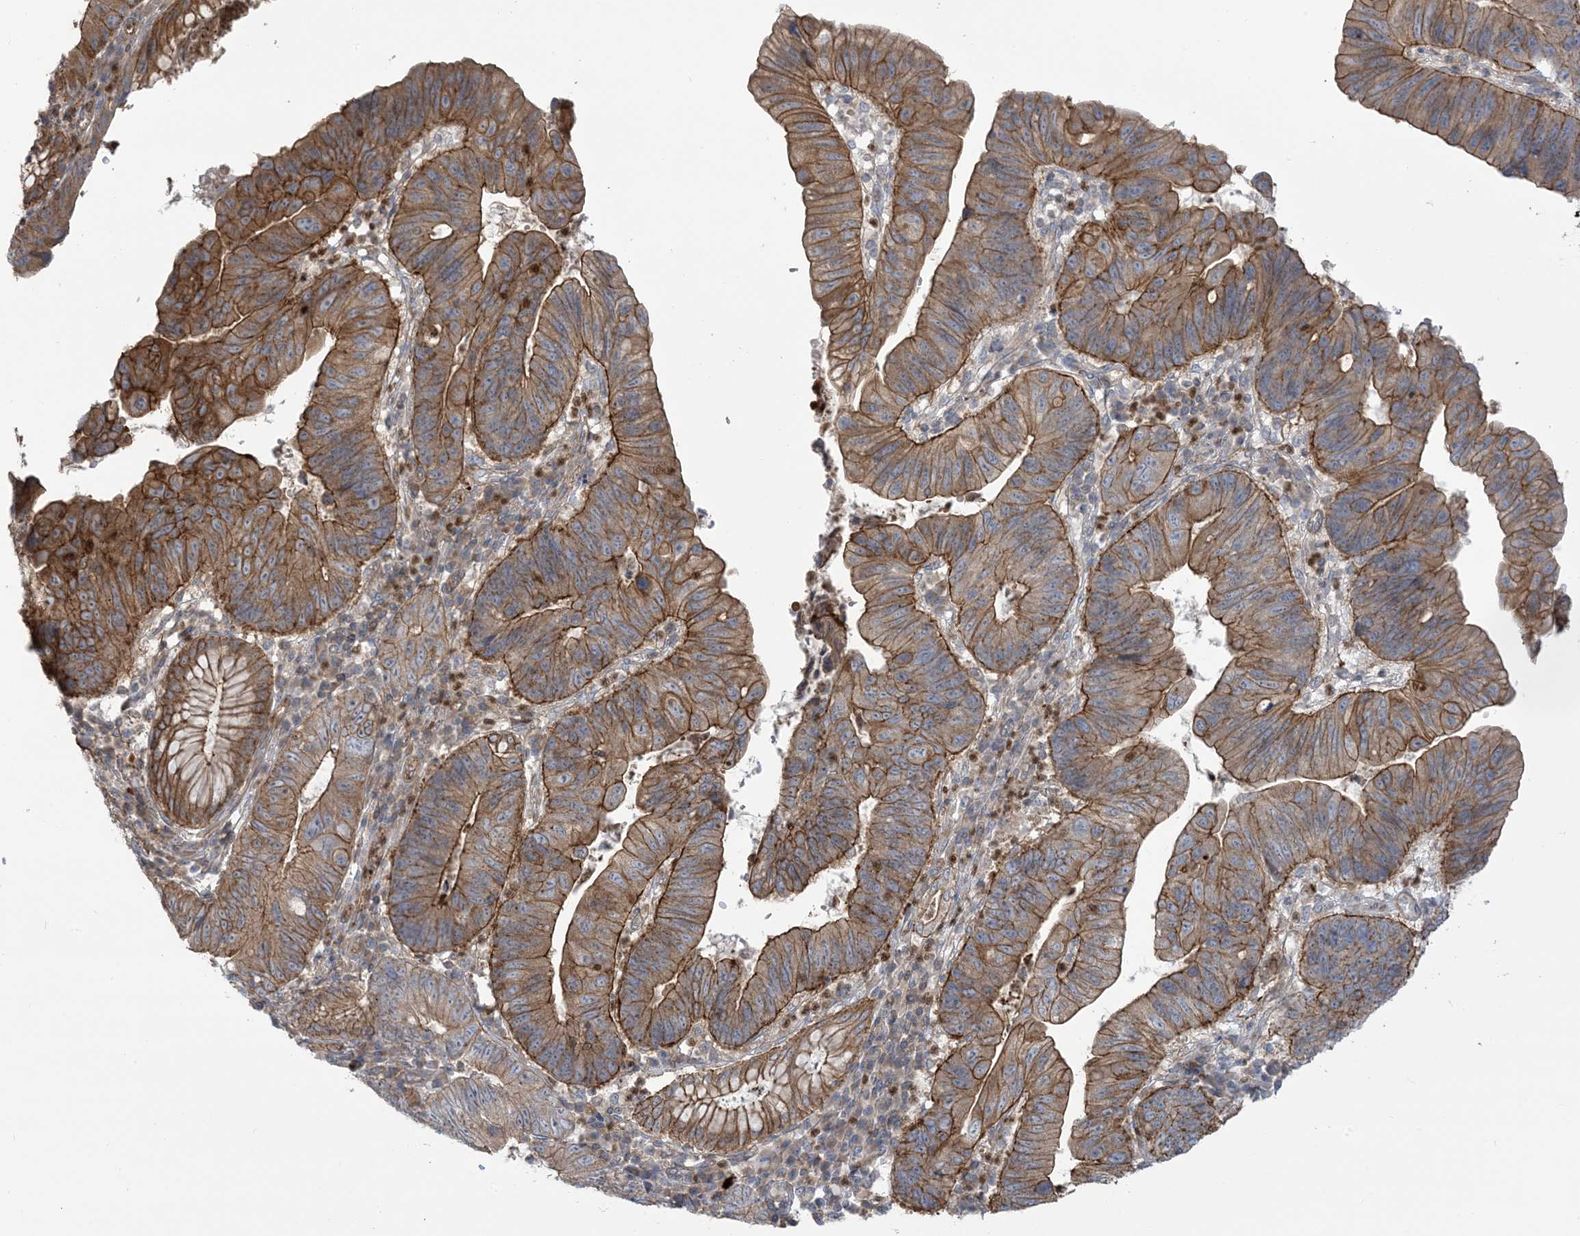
{"staining": {"intensity": "moderate", "quantity": ">75%", "location": "cytoplasmic/membranous"}, "tissue": "stomach cancer", "cell_type": "Tumor cells", "image_type": "cancer", "snomed": [{"axis": "morphology", "description": "Adenocarcinoma, NOS"}, {"axis": "topography", "description": "Stomach"}], "caption": "Immunohistochemical staining of adenocarcinoma (stomach) displays moderate cytoplasmic/membranous protein staining in approximately >75% of tumor cells. (DAB IHC with brightfield microscopy, high magnification).", "gene": "ICMT", "patient": {"sex": "male", "age": 59}}